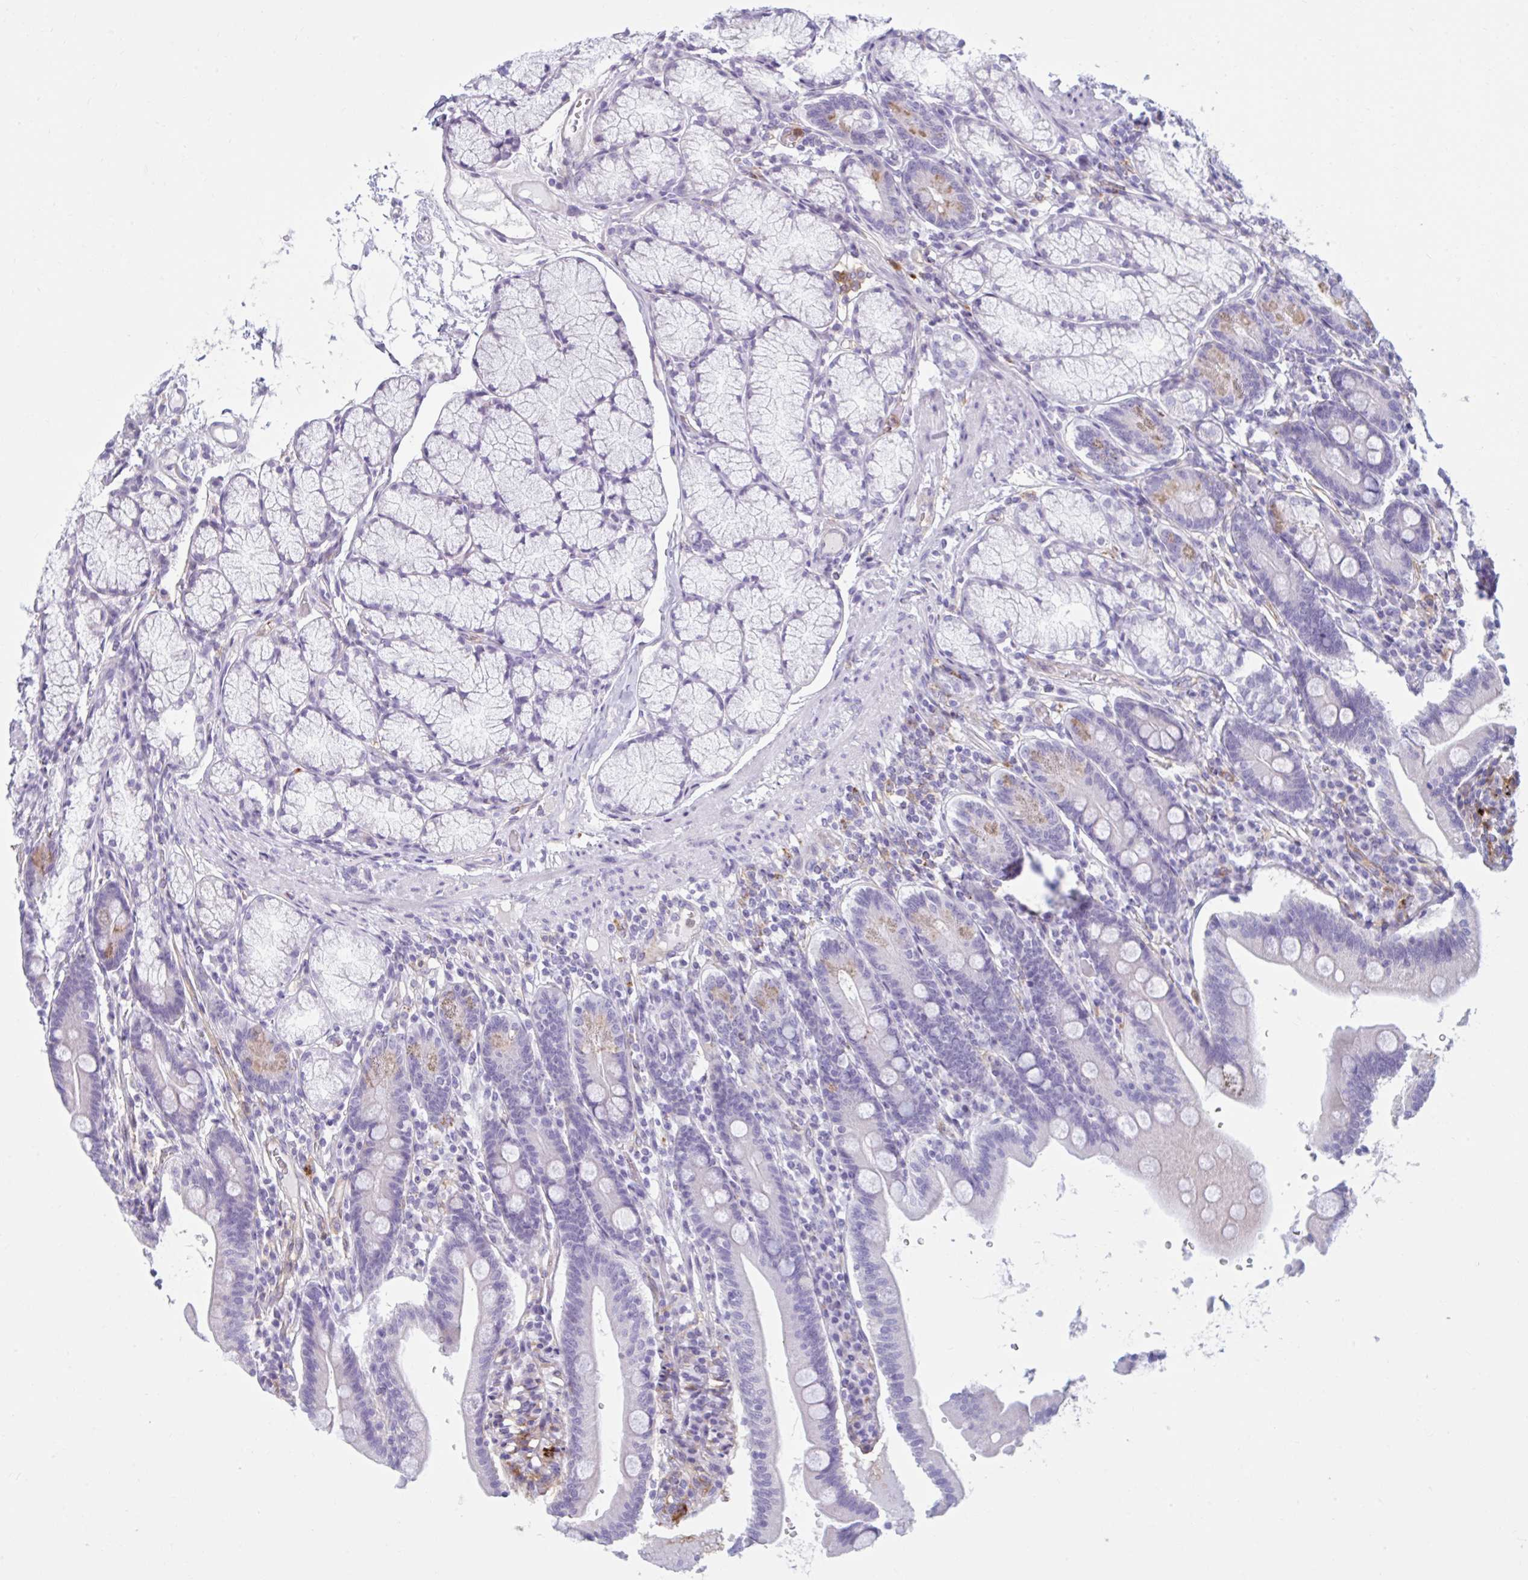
{"staining": {"intensity": "moderate", "quantity": "25%-75%", "location": "cytoplasmic/membranous"}, "tissue": "duodenum", "cell_type": "Glandular cells", "image_type": "normal", "snomed": [{"axis": "morphology", "description": "Normal tissue, NOS"}, {"axis": "topography", "description": "Duodenum"}], "caption": "Moderate cytoplasmic/membranous staining for a protein is seen in about 25%-75% of glandular cells of benign duodenum using immunohistochemistry (IHC).", "gene": "CEP120", "patient": {"sex": "female", "age": 67}}